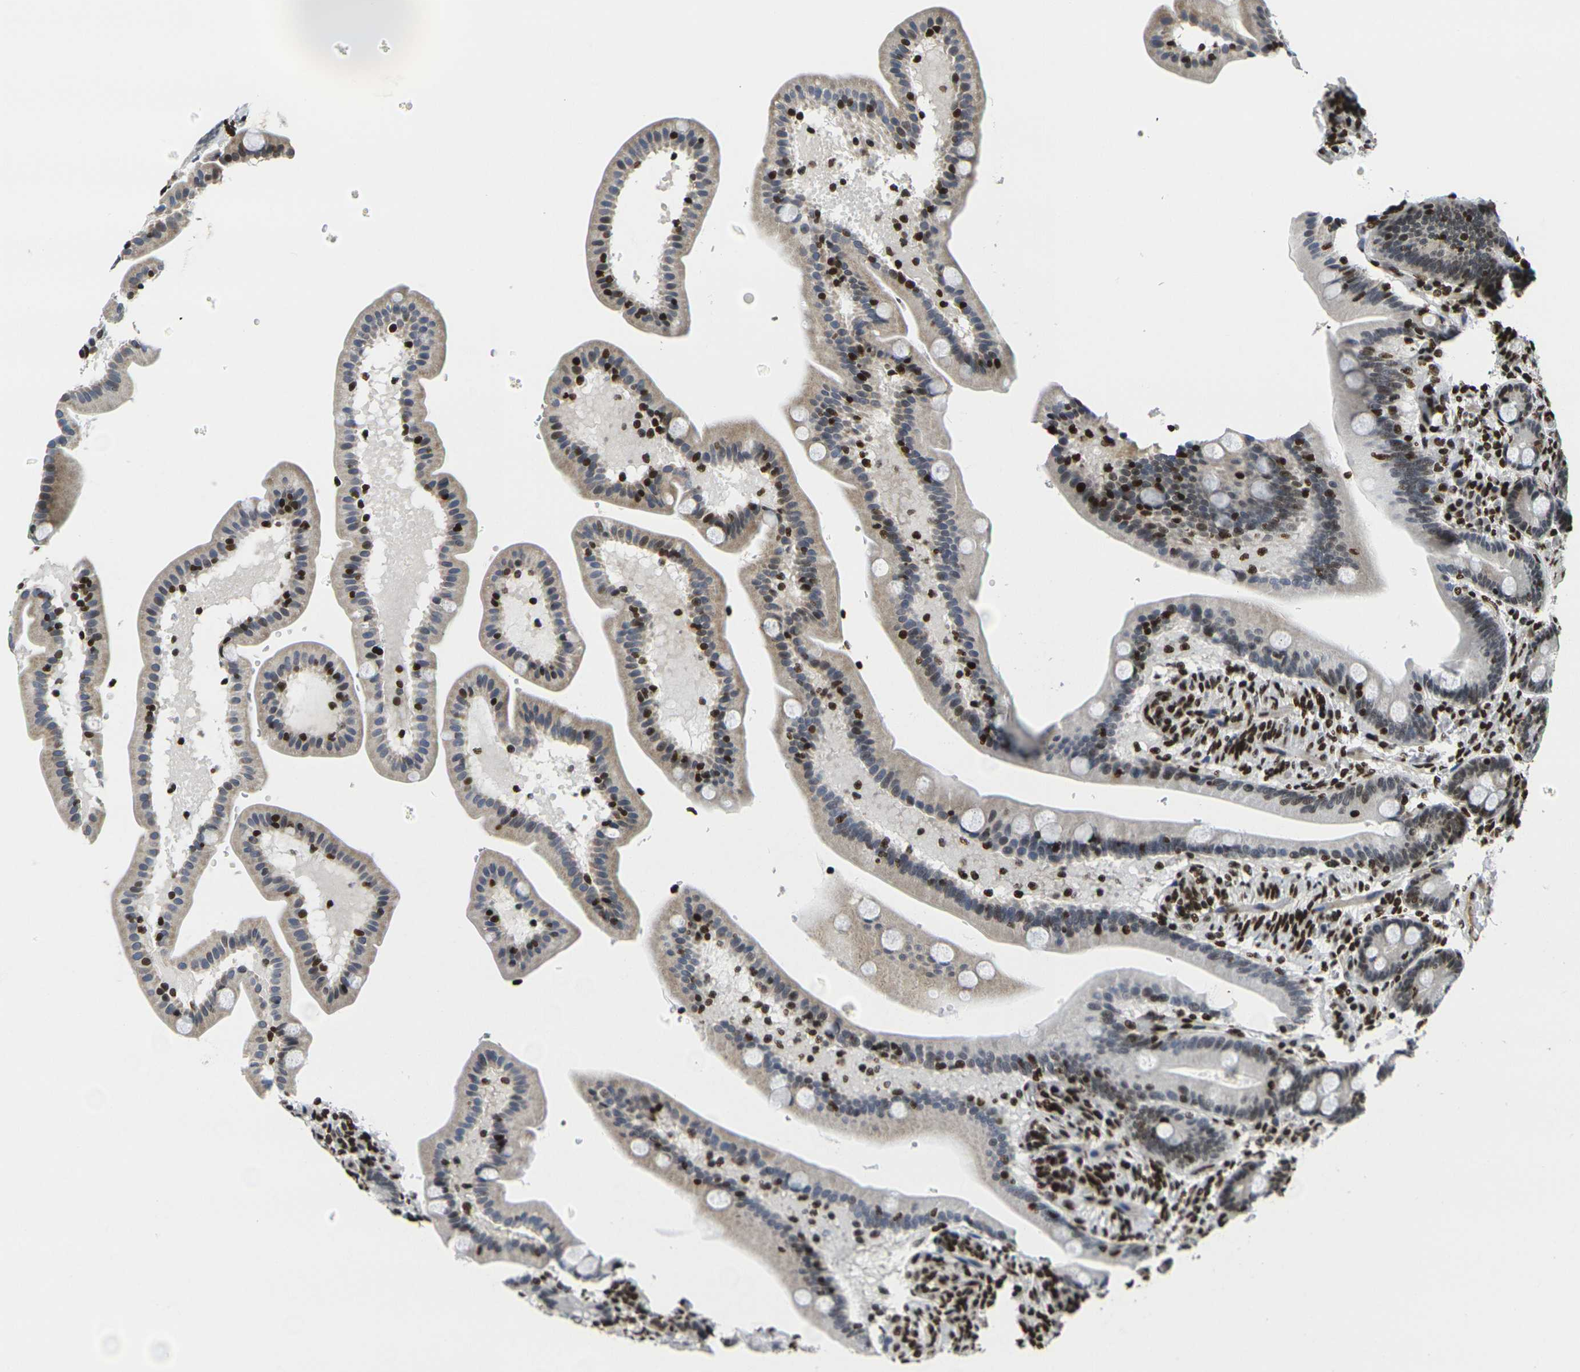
{"staining": {"intensity": "moderate", "quantity": "25%-75%", "location": "cytoplasmic/membranous,nuclear"}, "tissue": "duodenum", "cell_type": "Glandular cells", "image_type": "normal", "snomed": [{"axis": "morphology", "description": "Normal tissue, NOS"}, {"axis": "topography", "description": "Duodenum"}], "caption": "Moderate cytoplasmic/membranous,nuclear protein expression is present in approximately 25%-75% of glandular cells in duodenum. The staining is performed using DAB brown chromogen to label protein expression. The nuclei are counter-stained blue using hematoxylin.", "gene": "H1", "patient": {"sex": "male", "age": 54}}